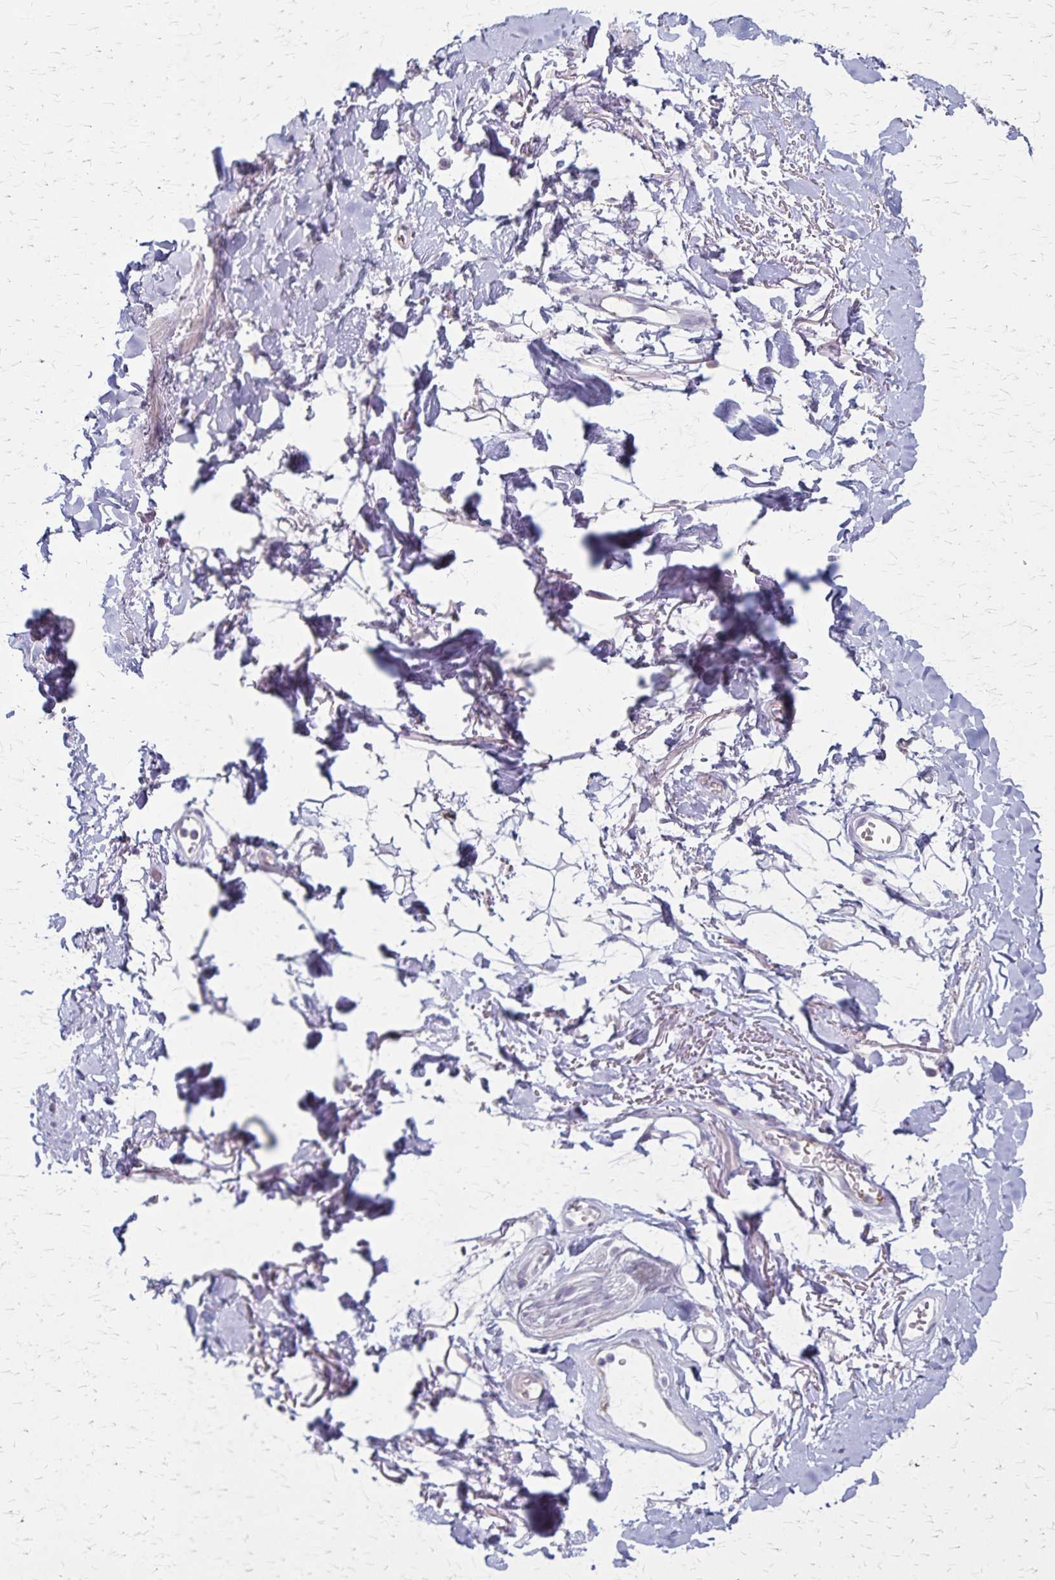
{"staining": {"intensity": "negative", "quantity": "none", "location": "none"}, "tissue": "adipose tissue", "cell_type": "Adipocytes", "image_type": "normal", "snomed": [{"axis": "morphology", "description": "Normal tissue, NOS"}, {"axis": "topography", "description": "Anal"}, {"axis": "topography", "description": "Peripheral nerve tissue"}], "caption": "Immunohistochemistry photomicrograph of unremarkable adipose tissue: human adipose tissue stained with DAB (3,3'-diaminobenzidine) reveals no significant protein positivity in adipocytes.", "gene": "RASL10B", "patient": {"sex": "male", "age": 78}}